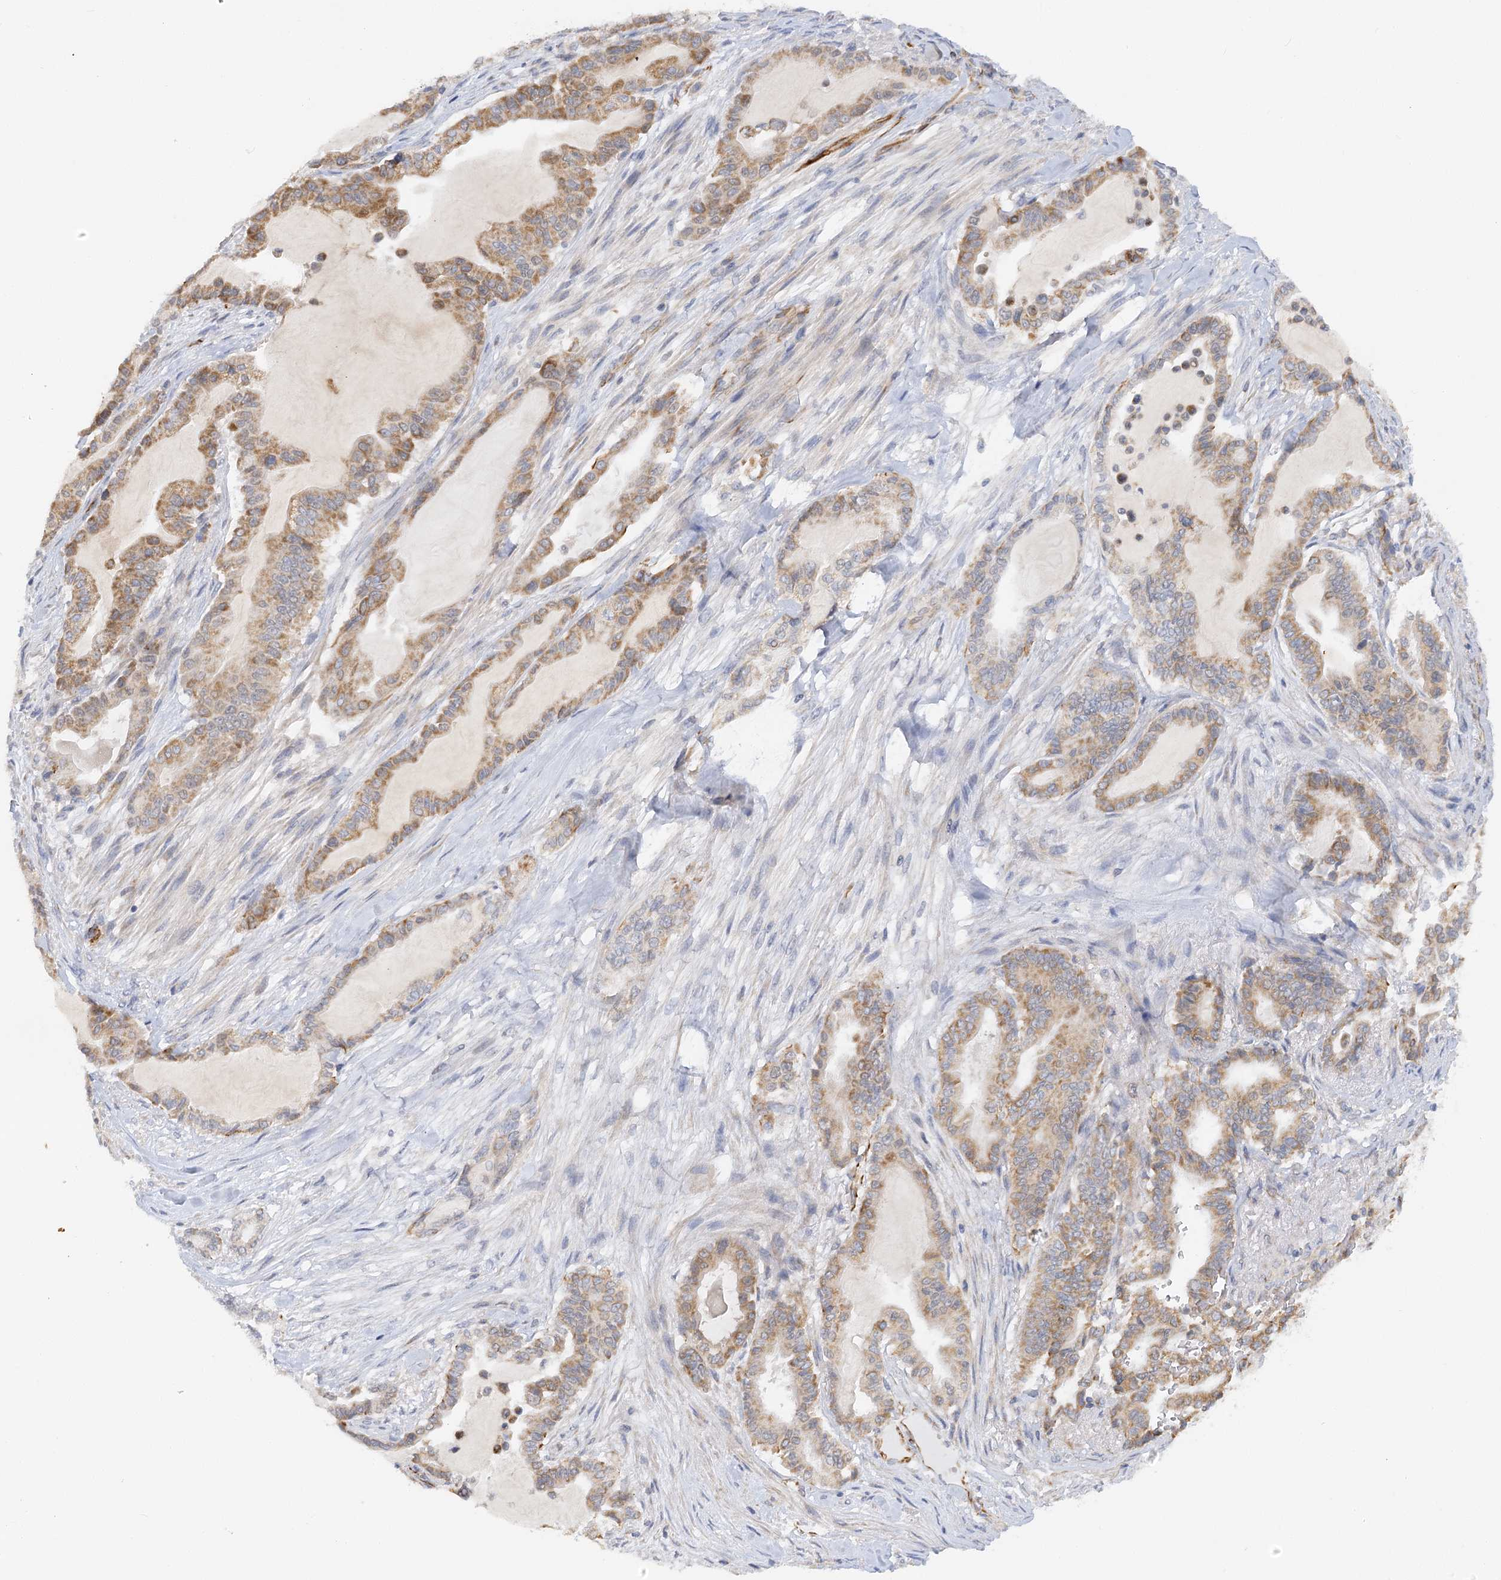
{"staining": {"intensity": "moderate", "quantity": ">75%", "location": "cytoplasmic/membranous"}, "tissue": "pancreatic cancer", "cell_type": "Tumor cells", "image_type": "cancer", "snomed": [{"axis": "morphology", "description": "Adenocarcinoma, NOS"}, {"axis": "topography", "description": "Pancreas"}], "caption": "About >75% of tumor cells in adenocarcinoma (pancreatic) exhibit moderate cytoplasmic/membranous protein positivity as visualized by brown immunohistochemical staining.", "gene": "NELL2", "patient": {"sex": "male", "age": 63}}